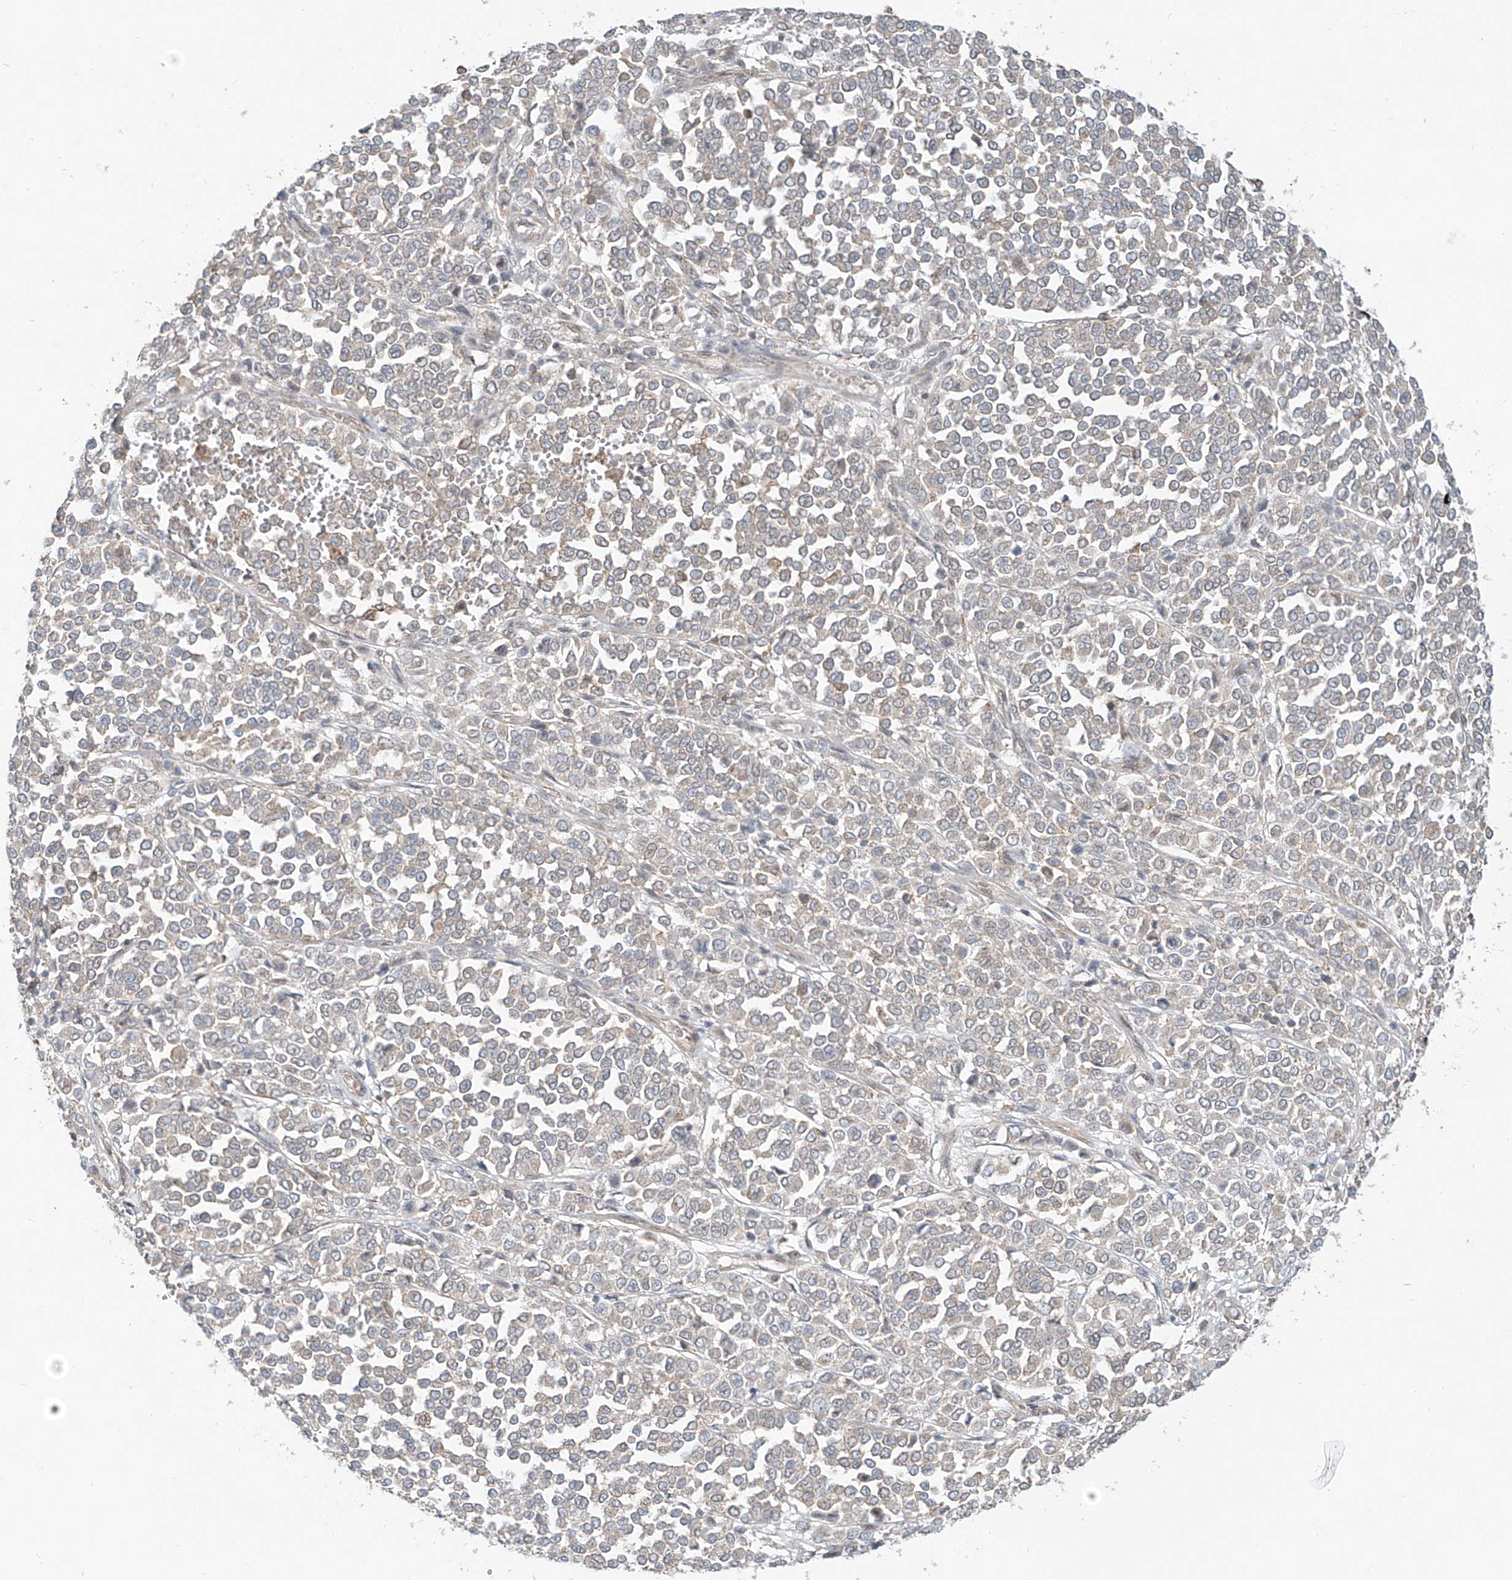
{"staining": {"intensity": "negative", "quantity": "none", "location": "none"}, "tissue": "melanoma", "cell_type": "Tumor cells", "image_type": "cancer", "snomed": [{"axis": "morphology", "description": "Malignant melanoma, Metastatic site"}, {"axis": "topography", "description": "Pancreas"}], "caption": "Protein analysis of malignant melanoma (metastatic site) exhibits no significant expression in tumor cells.", "gene": "CUX1", "patient": {"sex": "female", "age": 30}}